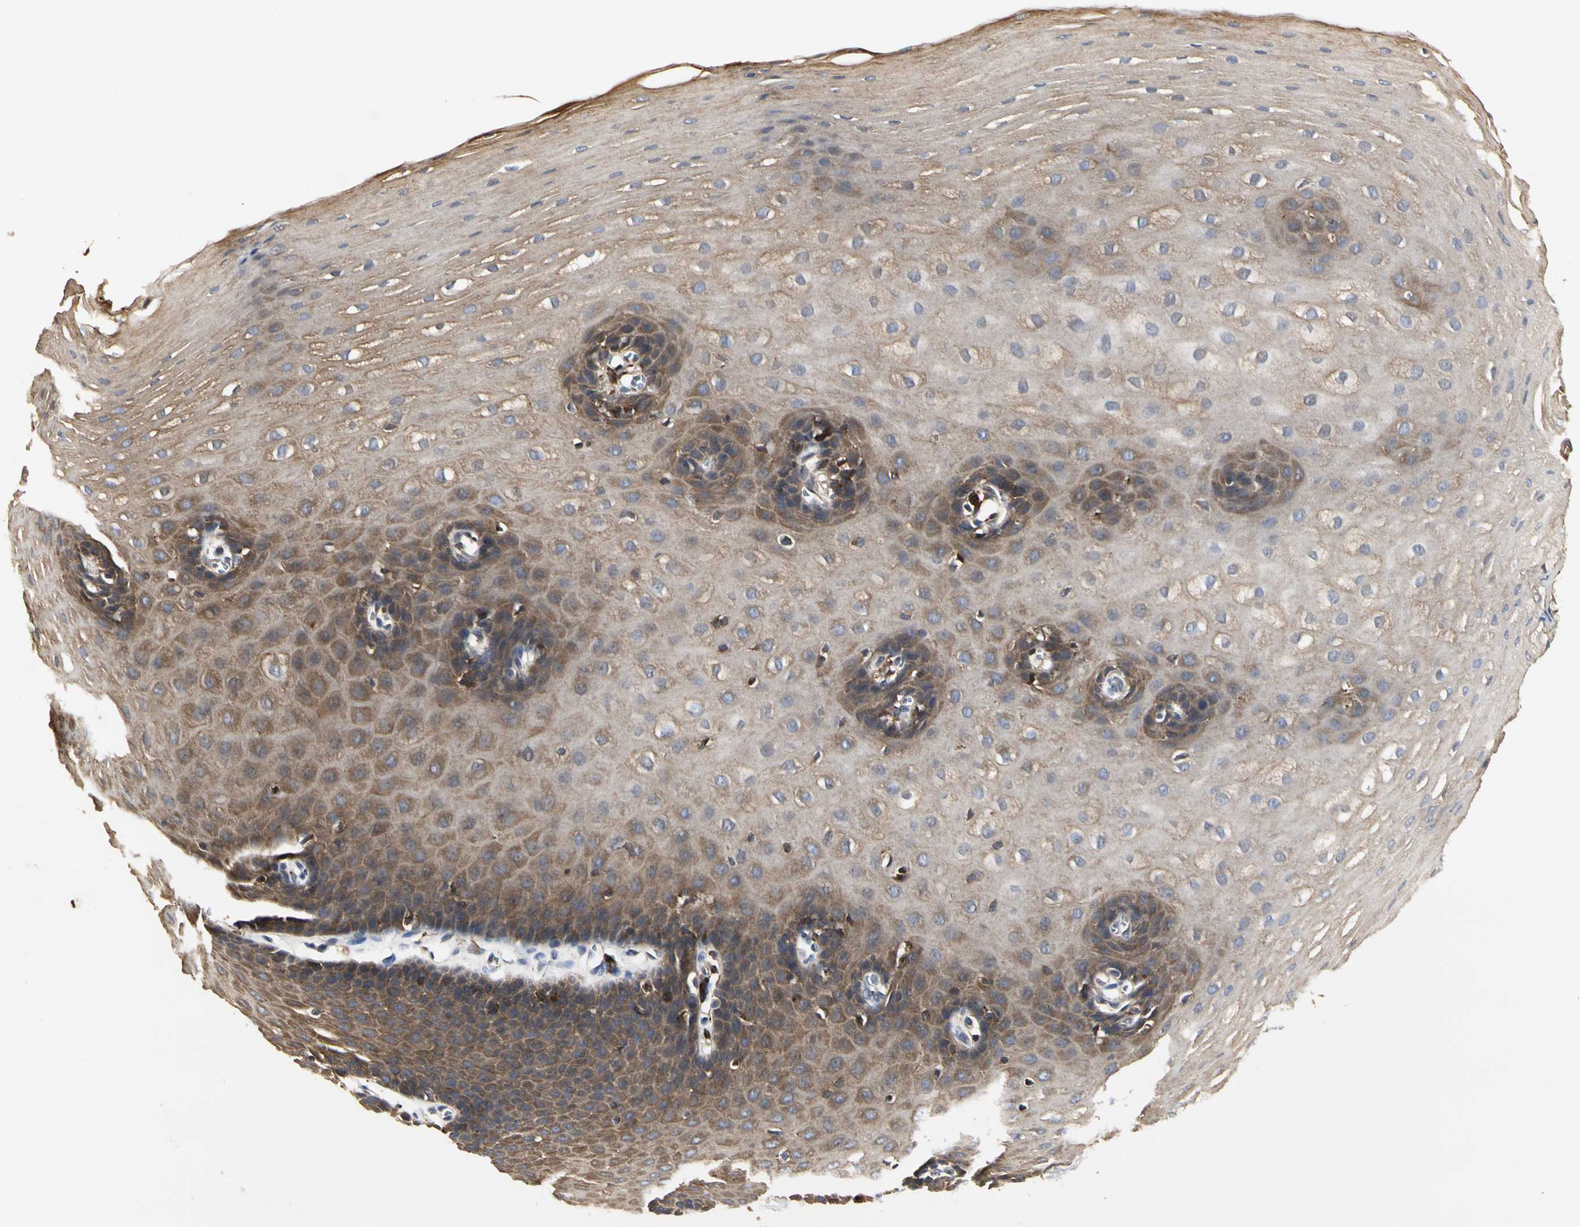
{"staining": {"intensity": "moderate", "quantity": ">75%", "location": "cytoplasmic/membranous"}, "tissue": "esophagus", "cell_type": "Squamous epithelial cells", "image_type": "normal", "snomed": [{"axis": "morphology", "description": "Normal tissue, NOS"}, {"axis": "topography", "description": "Esophagus"}], "caption": "High-power microscopy captured an IHC micrograph of unremarkable esophagus, revealing moderate cytoplasmic/membranous expression in approximately >75% of squamous epithelial cells.", "gene": "NAPG", "patient": {"sex": "male", "age": 70}}